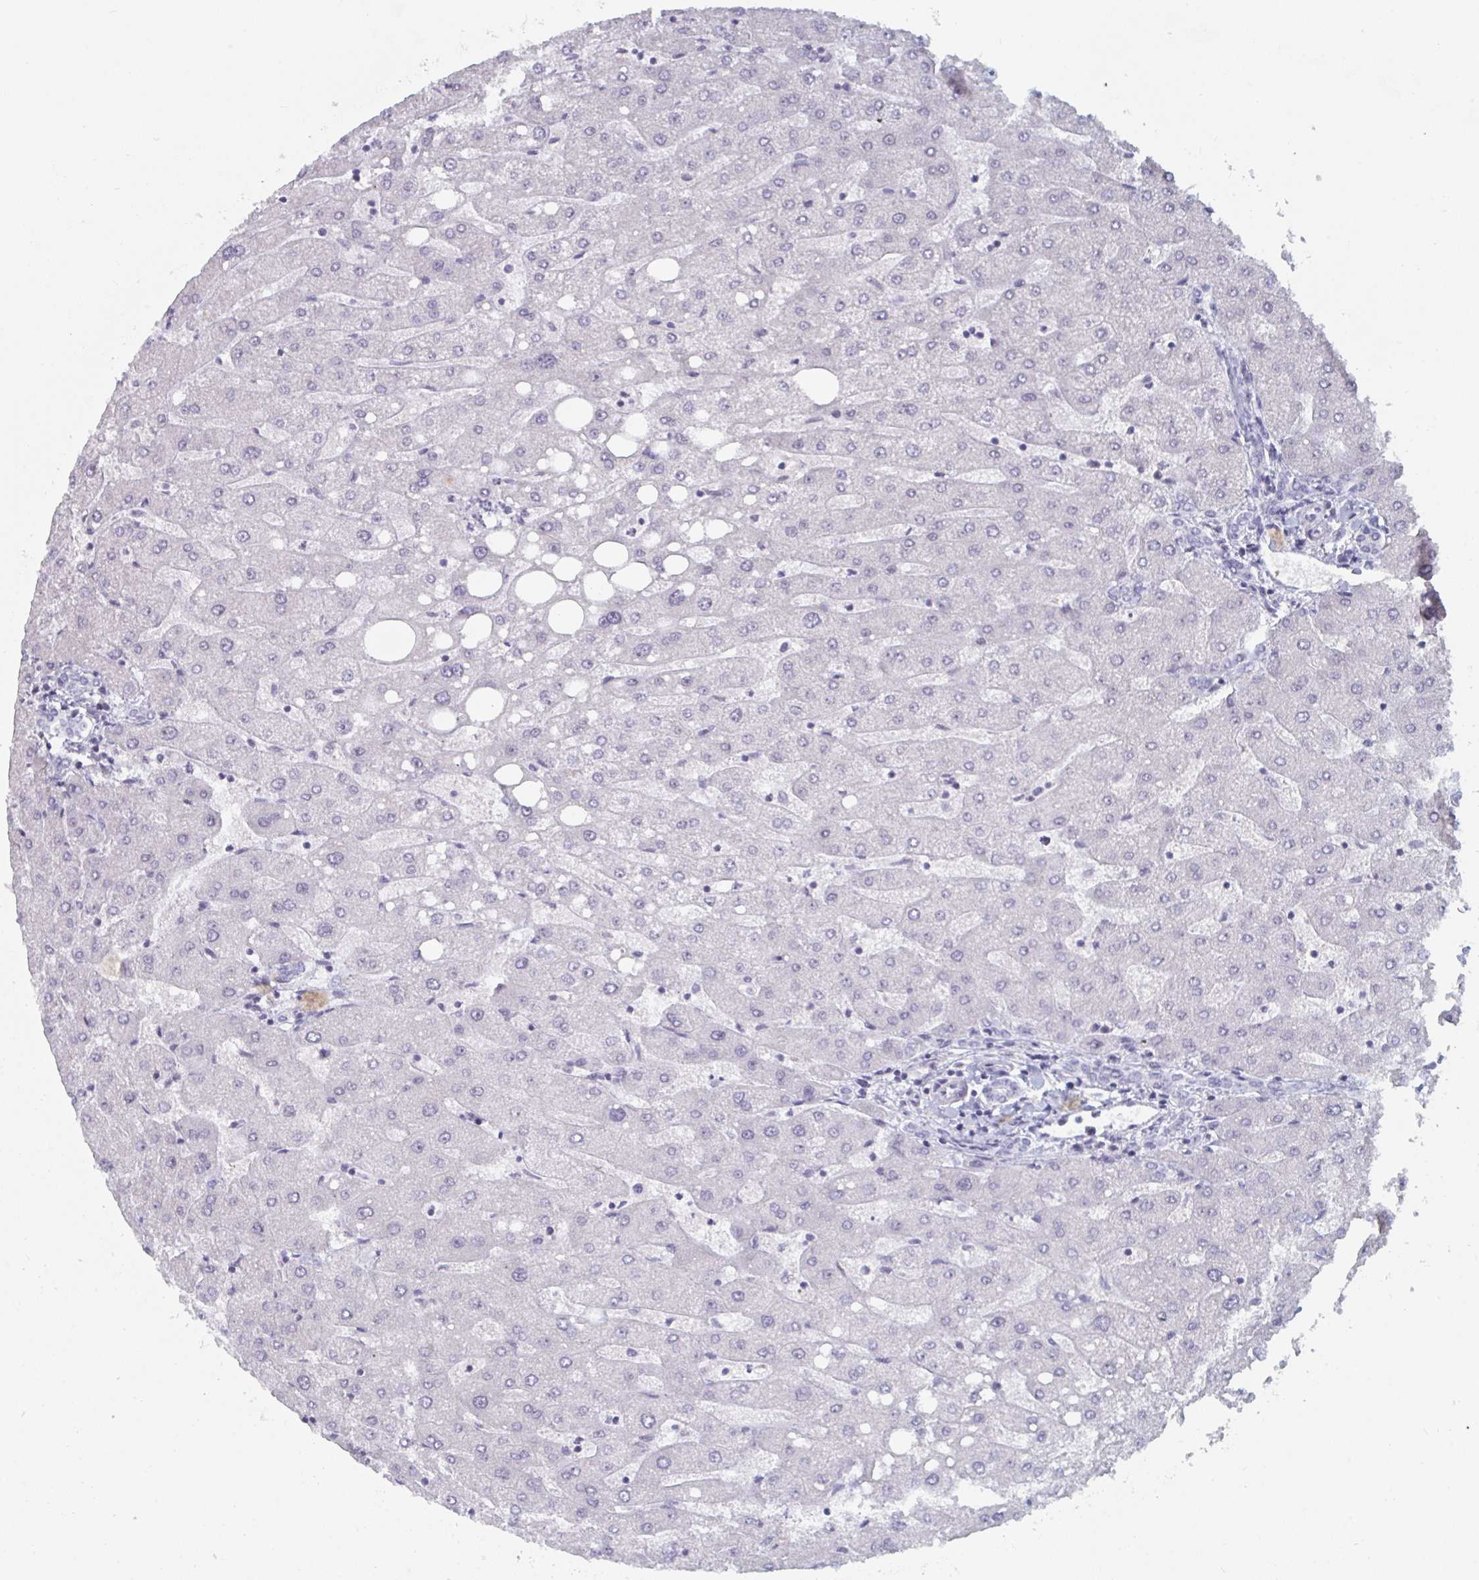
{"staining": {"intensity": "negative", "quantity": "none", "location": "none"}, "tissue": "liver", "cell_type": "Cholangiocytes", "image_type": "normal", "snomed": [{"axis": "morphology", "description": "Normal tissue, NOS"}, {"axis": "topography", "description": "Liver"}], "caption": "This is an immunohistochemistry photomicrograph of unremarkable liver. There is no expression in cholangiocytes.", "gene": "NR1H2", "patient": {"sex": "male", "age": 67}}